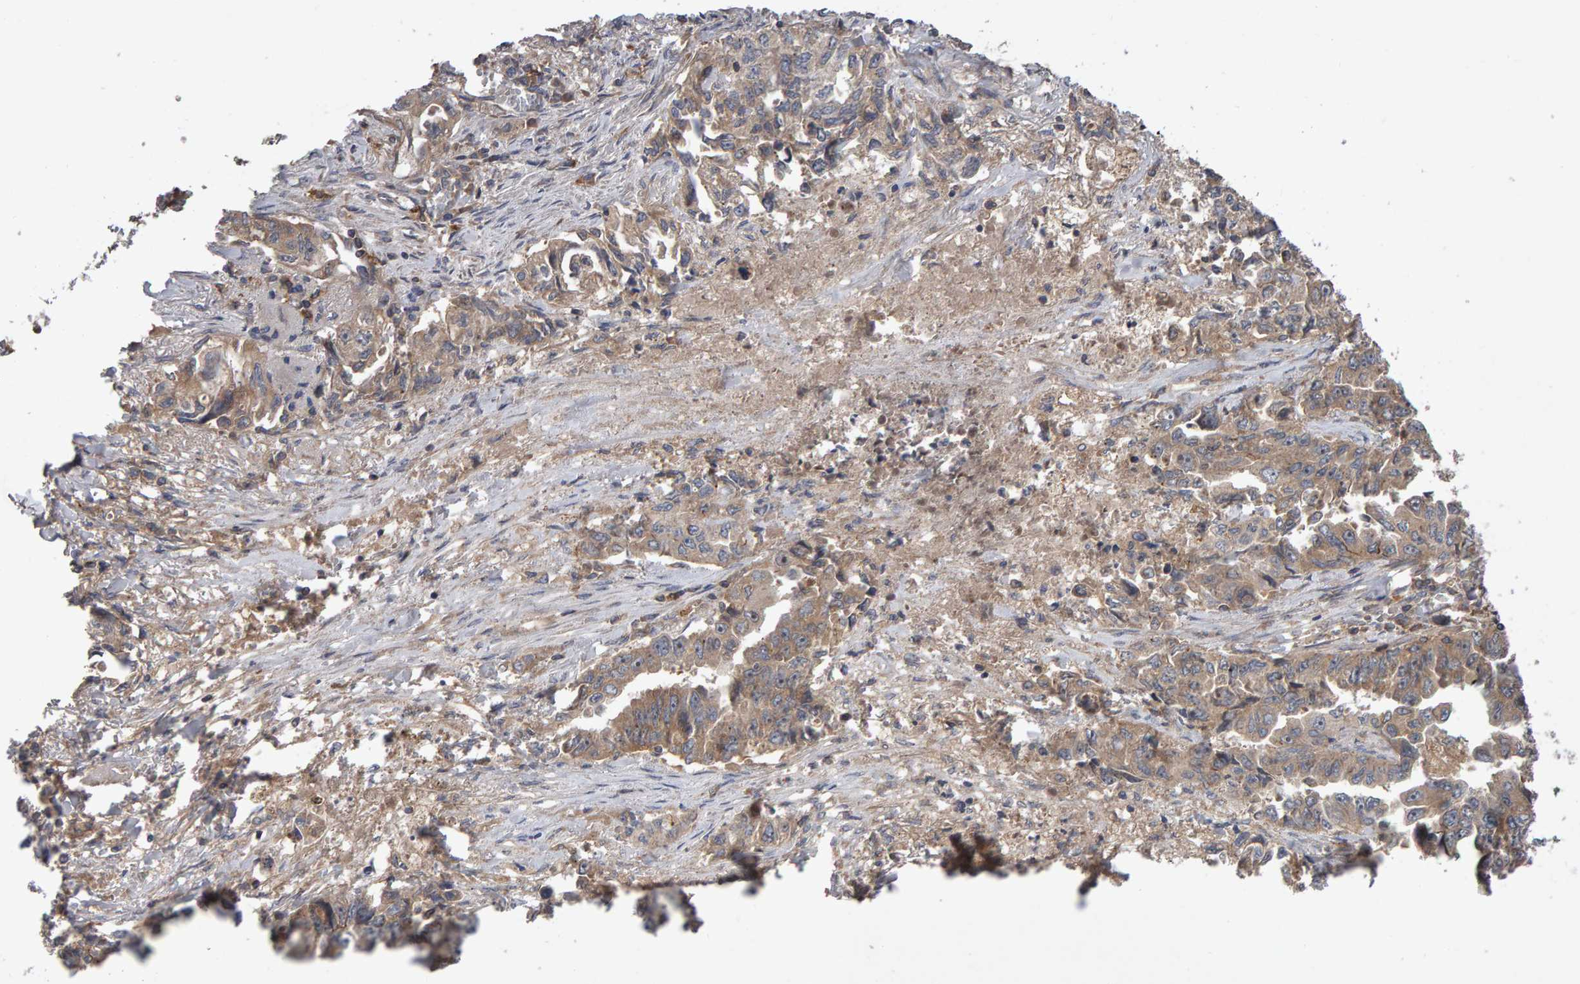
{"staining": {"intensity": "weak", "quantity": ">75%", "location": "cytoplasmic/membranous"}, "tissue": "lung cancer", "cell_type": "Tumor cells", "image_type": "cancer", "snomed": [{"axis": "morphology", "description": "Adenocarcinoma, NOS"}, {"axis": "topography", "description": "Lung"}], "caption": "High-magnification brightfield microscopy of adenocarcinoma (lung) stained with DAB (3,3'-diaminobenzidine) (brown) and counterstained with hematoxylin (blue). tumor cells exhibit weak cytoplasmic/membranous staining is present in about>75% of cells.", "gene": "PGS1", "patient": {"sex": "female", "age": 51}}